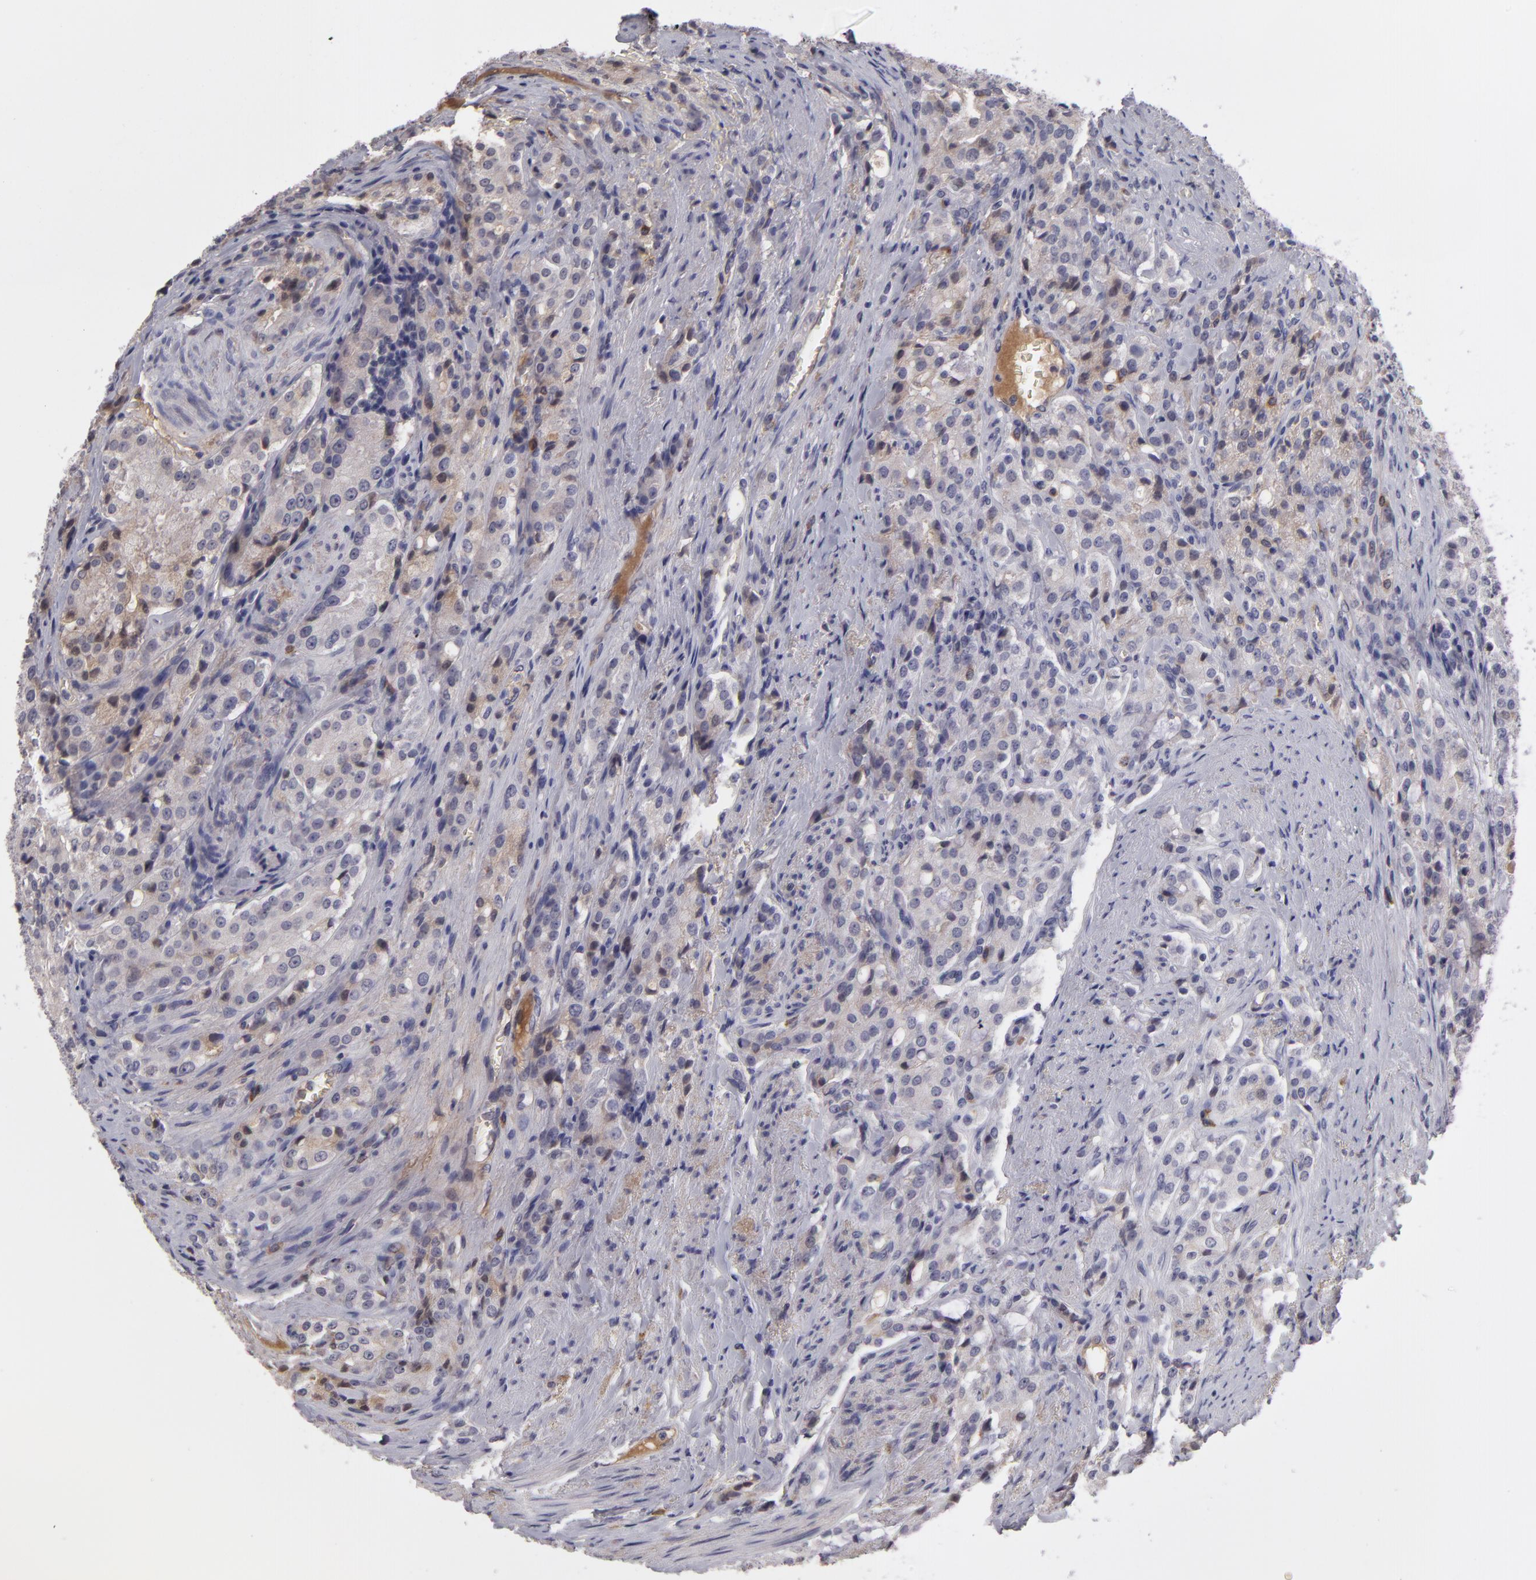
{"staining": {"intensity": "negative", "quantity": "none", "location": "none"}, "tissue": "prostate cancer", "cell_type": "Tumor cells", "image_type": "cancer", "snomed": [{"axis": "morphology", "description": "Adenocarcinoma, Medium grade"}, {"axis": "topography", "description": "Prostate"}], "caption": "A micrograph of adenocarcinoma (medium-grade) (prostate) stained for a protein shows no brown staining in tumor cells. (Brightfield microscopy of DAB (3,3'-diaminobenzidine) IHC at high magnification).", "gene": "ITIH4", "patient": {"sex": "male", "age": 72}}